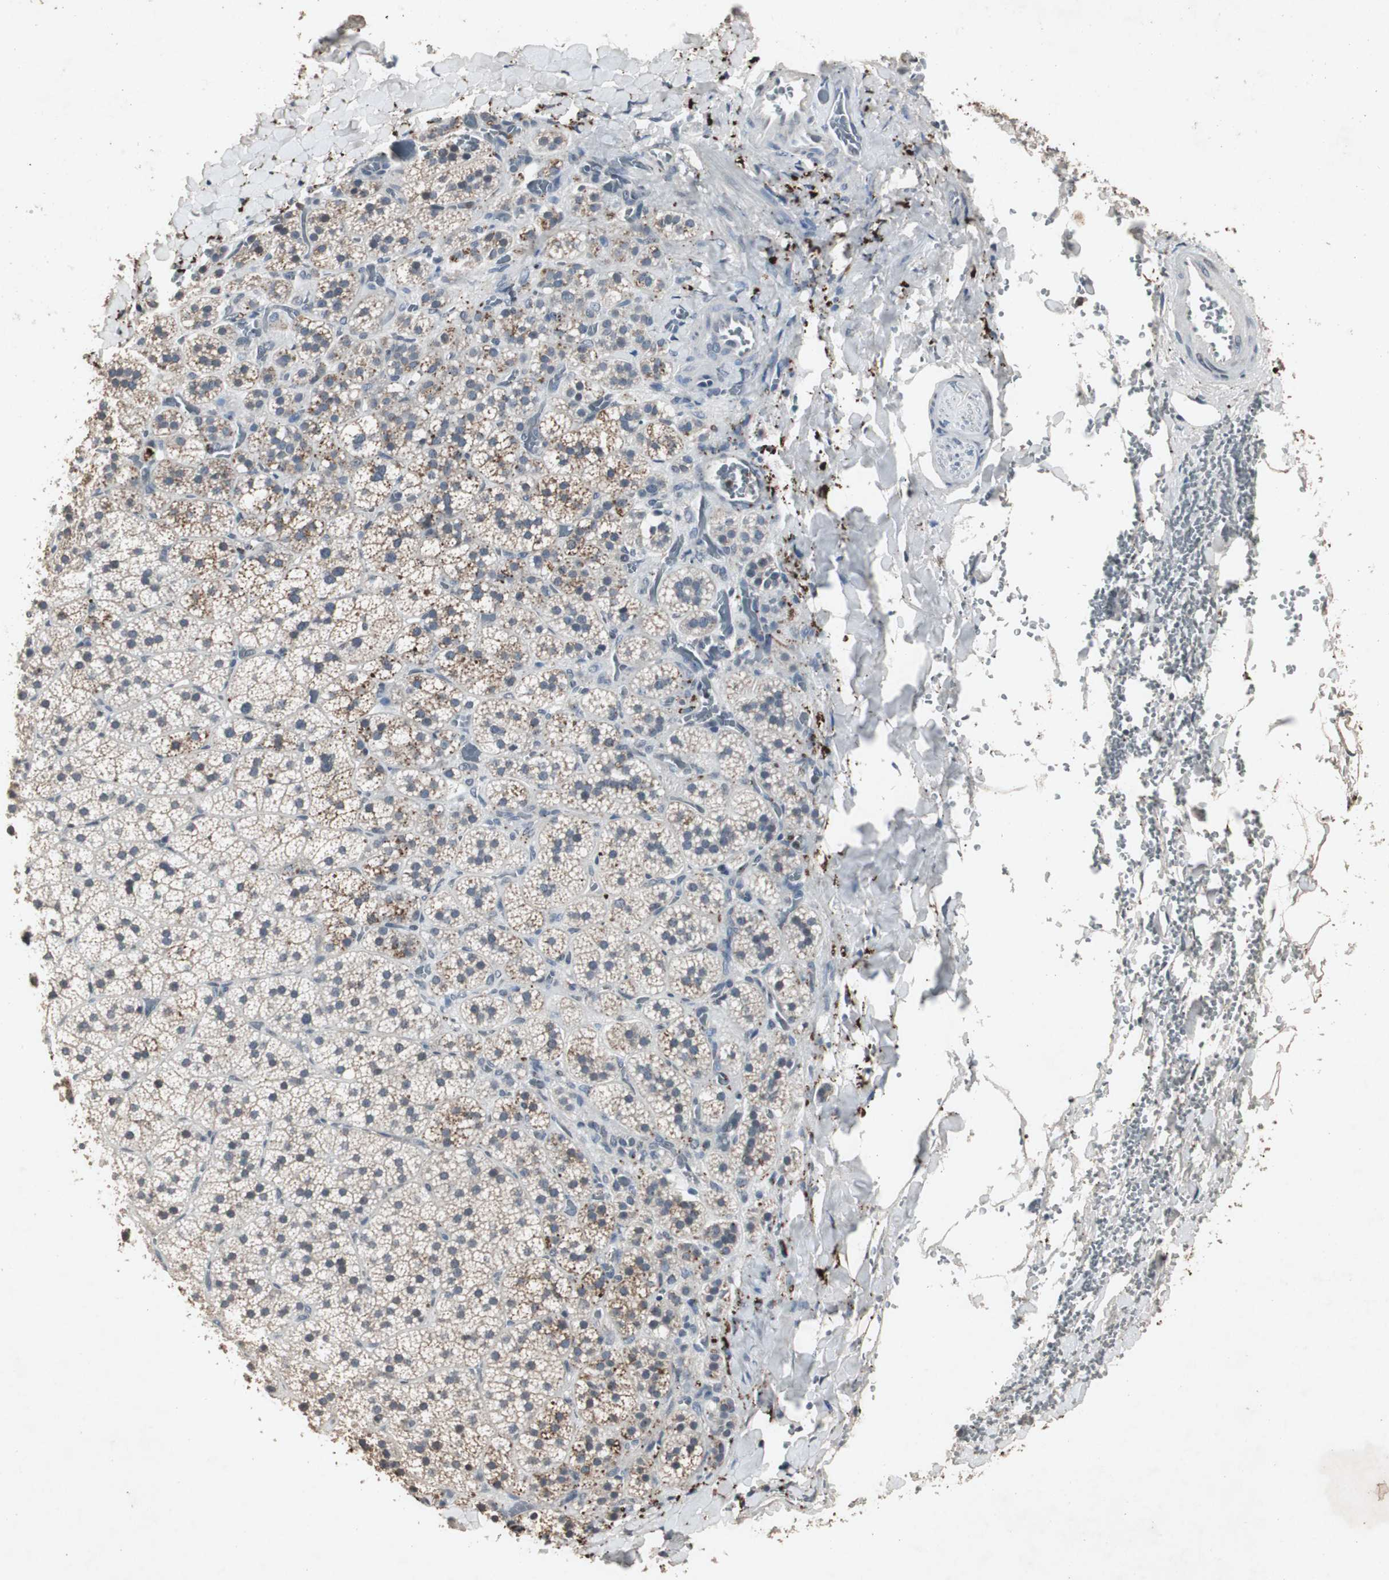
{"staining": {"intensity": "moderate", "quantity": "25%-75%", "location": "cytoplasmic/membranous"}, "tissue": "adrenal gland", "cell_type": "Glandular cells", "image_type": "normal", "snomed": [{"axis": "morphology", "description": "Normal tissue, NOS"}, {"axis": "topography", "description": "Adrenal gland"}], "caption": "Immunohistochemical staining of unremarkable adrenal gland reveals 25%-75% levels of moderate cytoplasmic/membranous protein positivity in about 25%-75% of glandular cells.", "gene": "ADNP2", "patient": {"sex": "female", "age": 44}}